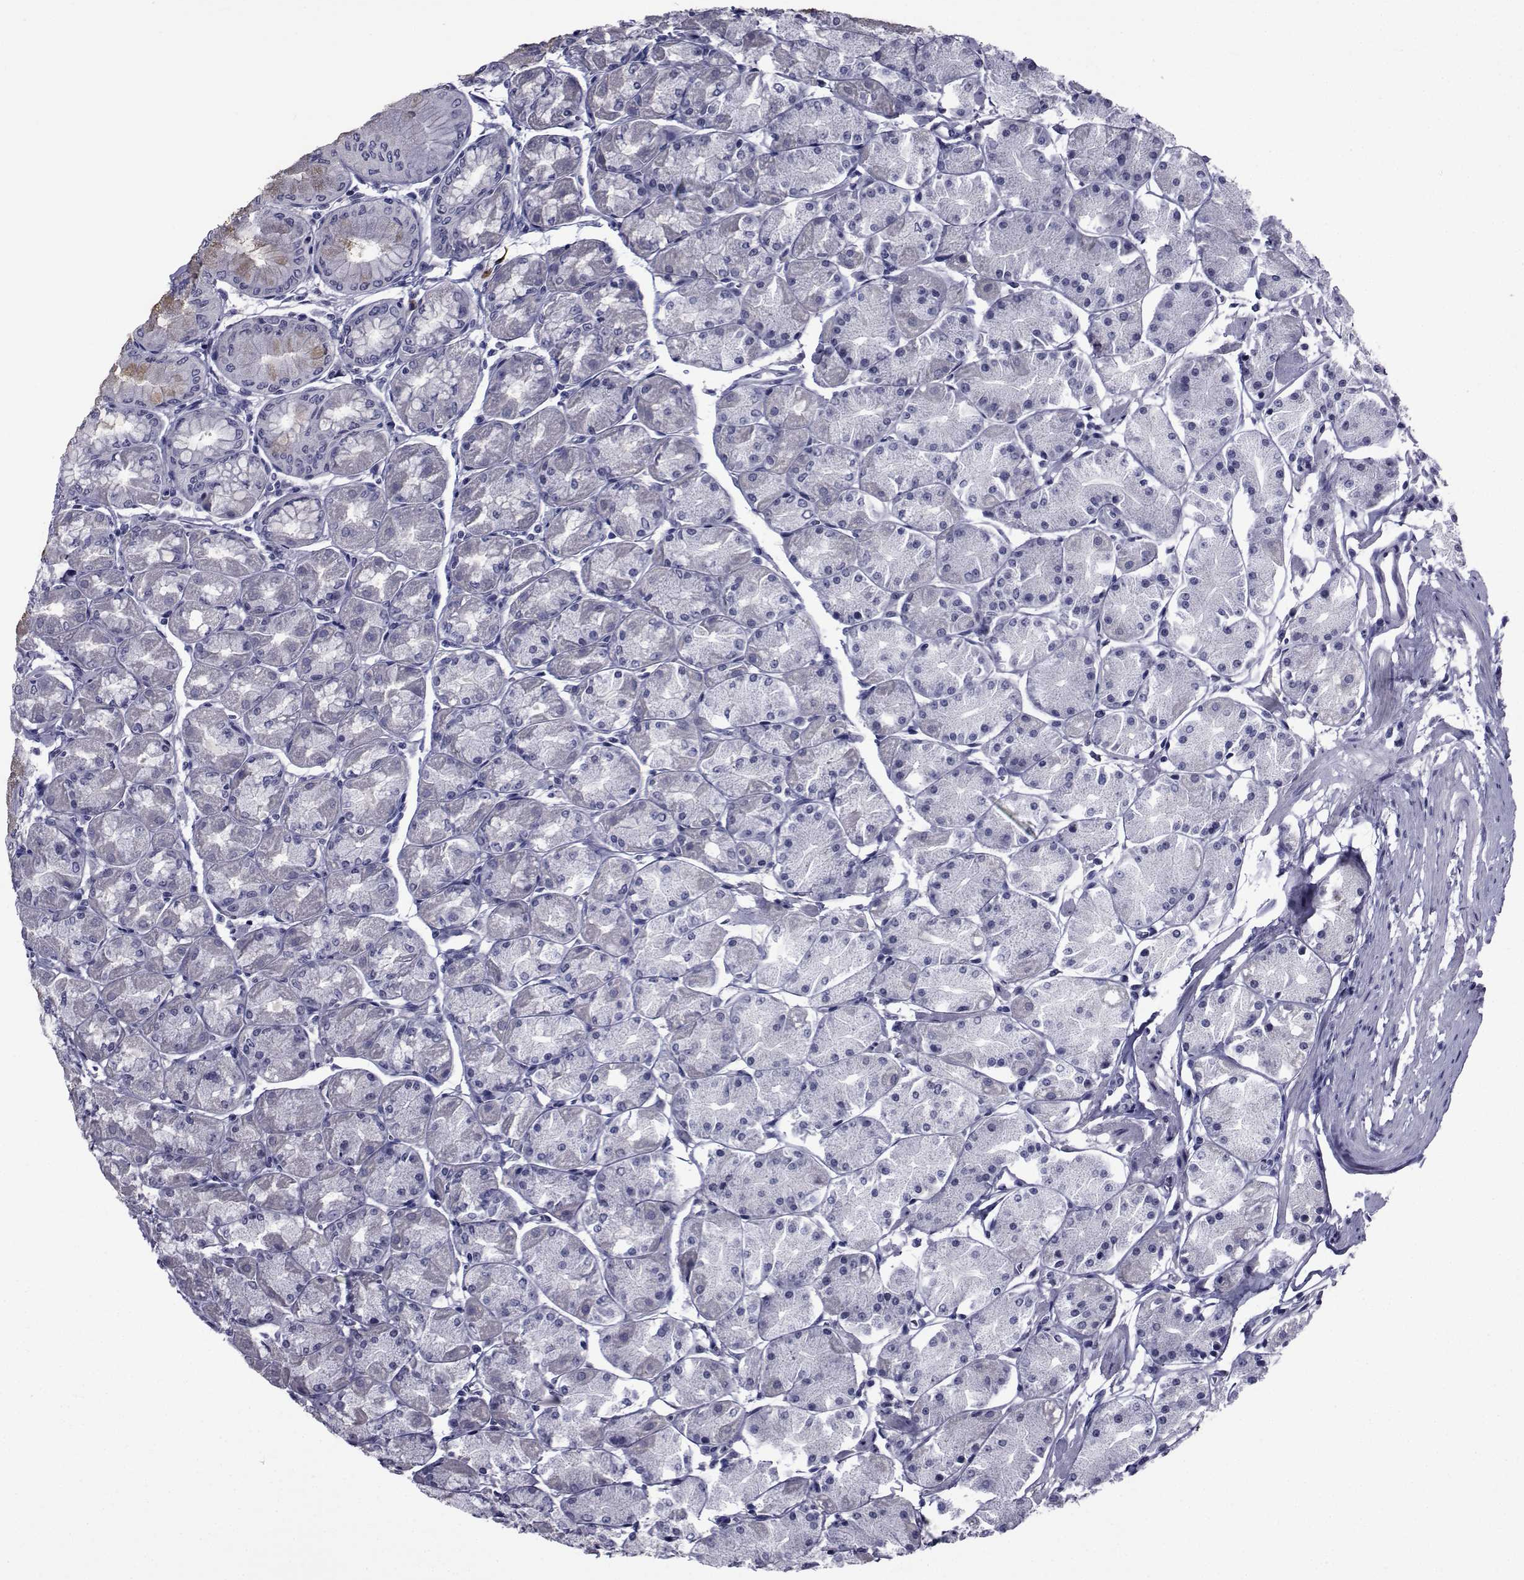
{"staining": {"intensity": "negative", "quantity": "none", "location": "none"}, "tissue": "stomach", "cell_type": "Glandular cells", "image_type": "normal", "snomed": [{"axis": "morphology", "description": "Normal tissue, NOS"}, {"axis": "topography", "description": "Stomach, upper"}], "caption": "The photomicrograph shows no staining of glandular cells in benign stomach.", "gene": "SEMA5B", "patient": {"sex": "male", "age": 60}}